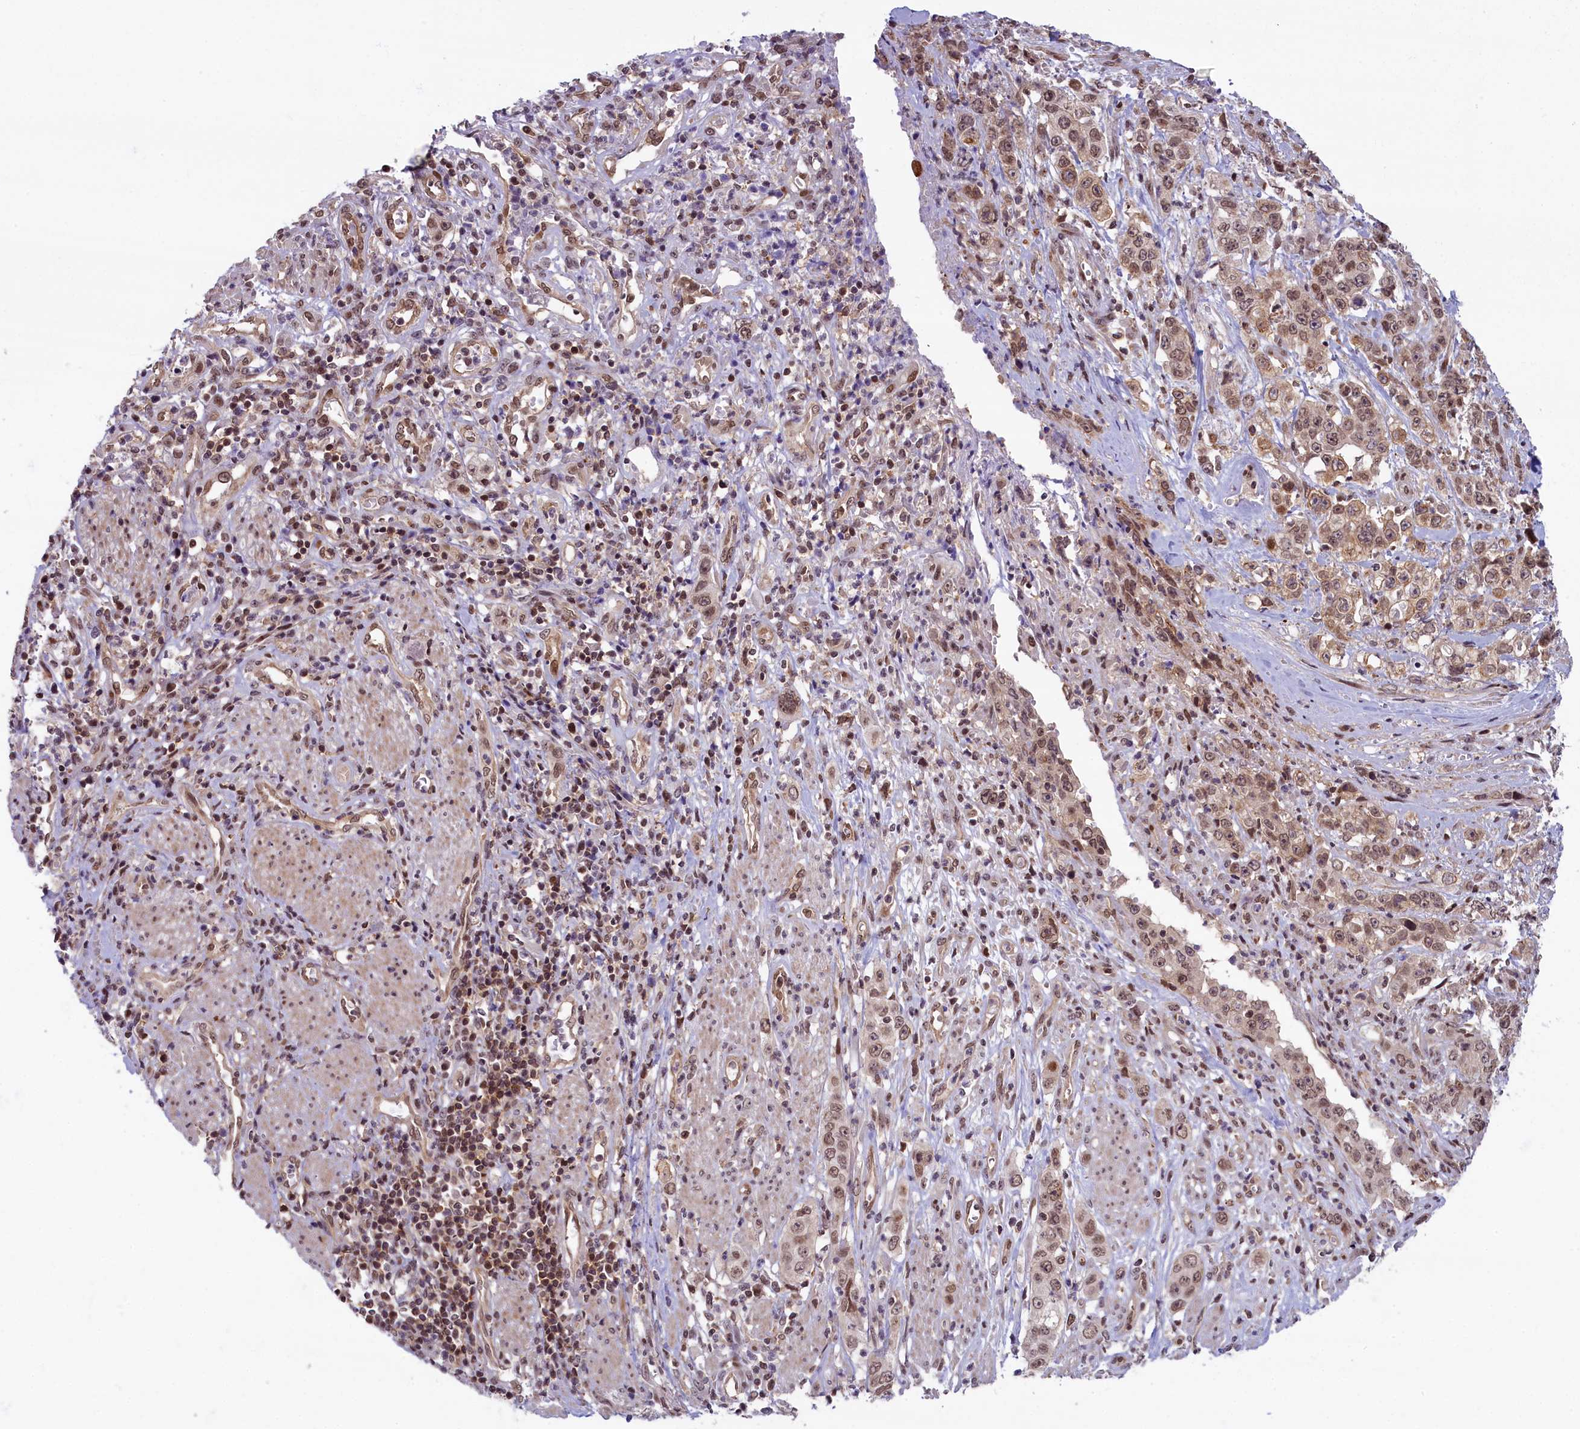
{"staining": {"intensity": "moderate", "quantity": ">75%", "location": "nuclear"}, "tissue": "stomach cancer", "cell_type": "Tumor cells", "image_type": "cancer", "snomed": [{"axis": "morphology", "description": "Adenocarcinoma, NOS"}, {"axis": "topography", "description": "Stomach, upper"}], "caption": "An IHC image of neoplastic tissue is shown. Protein staining in brown highlights moderate nuclear positivity in adenocarcinoma (stomach) within tumor cells.", "gene": "FCHO1", "patient": {"sex": "male", "age": 62}}